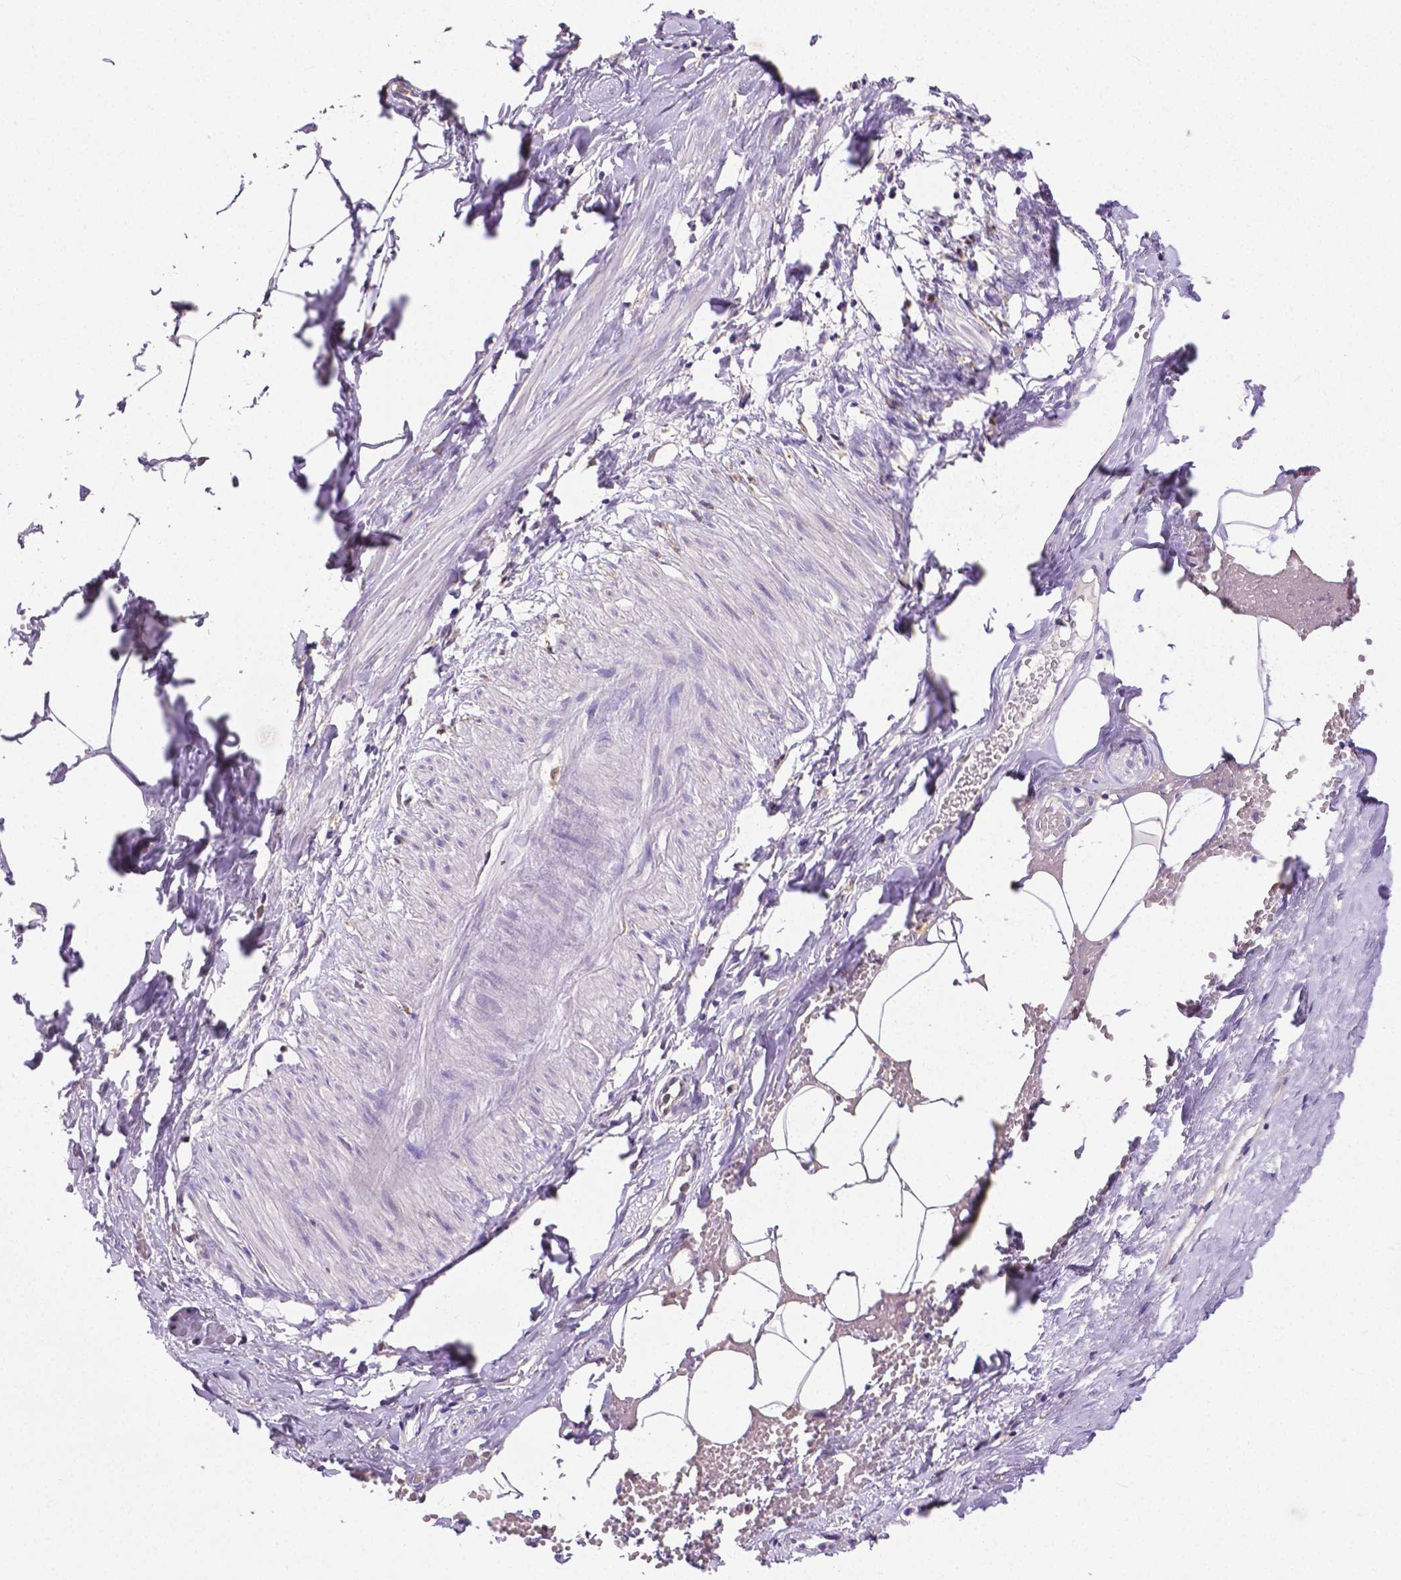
{"staining": {"intensity": "negative", "quantity": "none", "location": "none"}, "tissue": "adipose tissue", "cell_type": "Adipocytes", "image_type": "normal", "snomed": [{"axis": "morphology", "description": "Normal tissue, NOS"}, {"axis": "topography", "description": "Prostate"}, {"axis": "topography", "description": "Peripheral nerve tissue"}], "caption": "A high-resolution micrograph shows immunohistochemistry staining of unremarkable adipose tissue, which demonstrates no significant positivity in adipocytes.", "gene": "DICER1", "patient": {"sex": "male", "age": 55}}